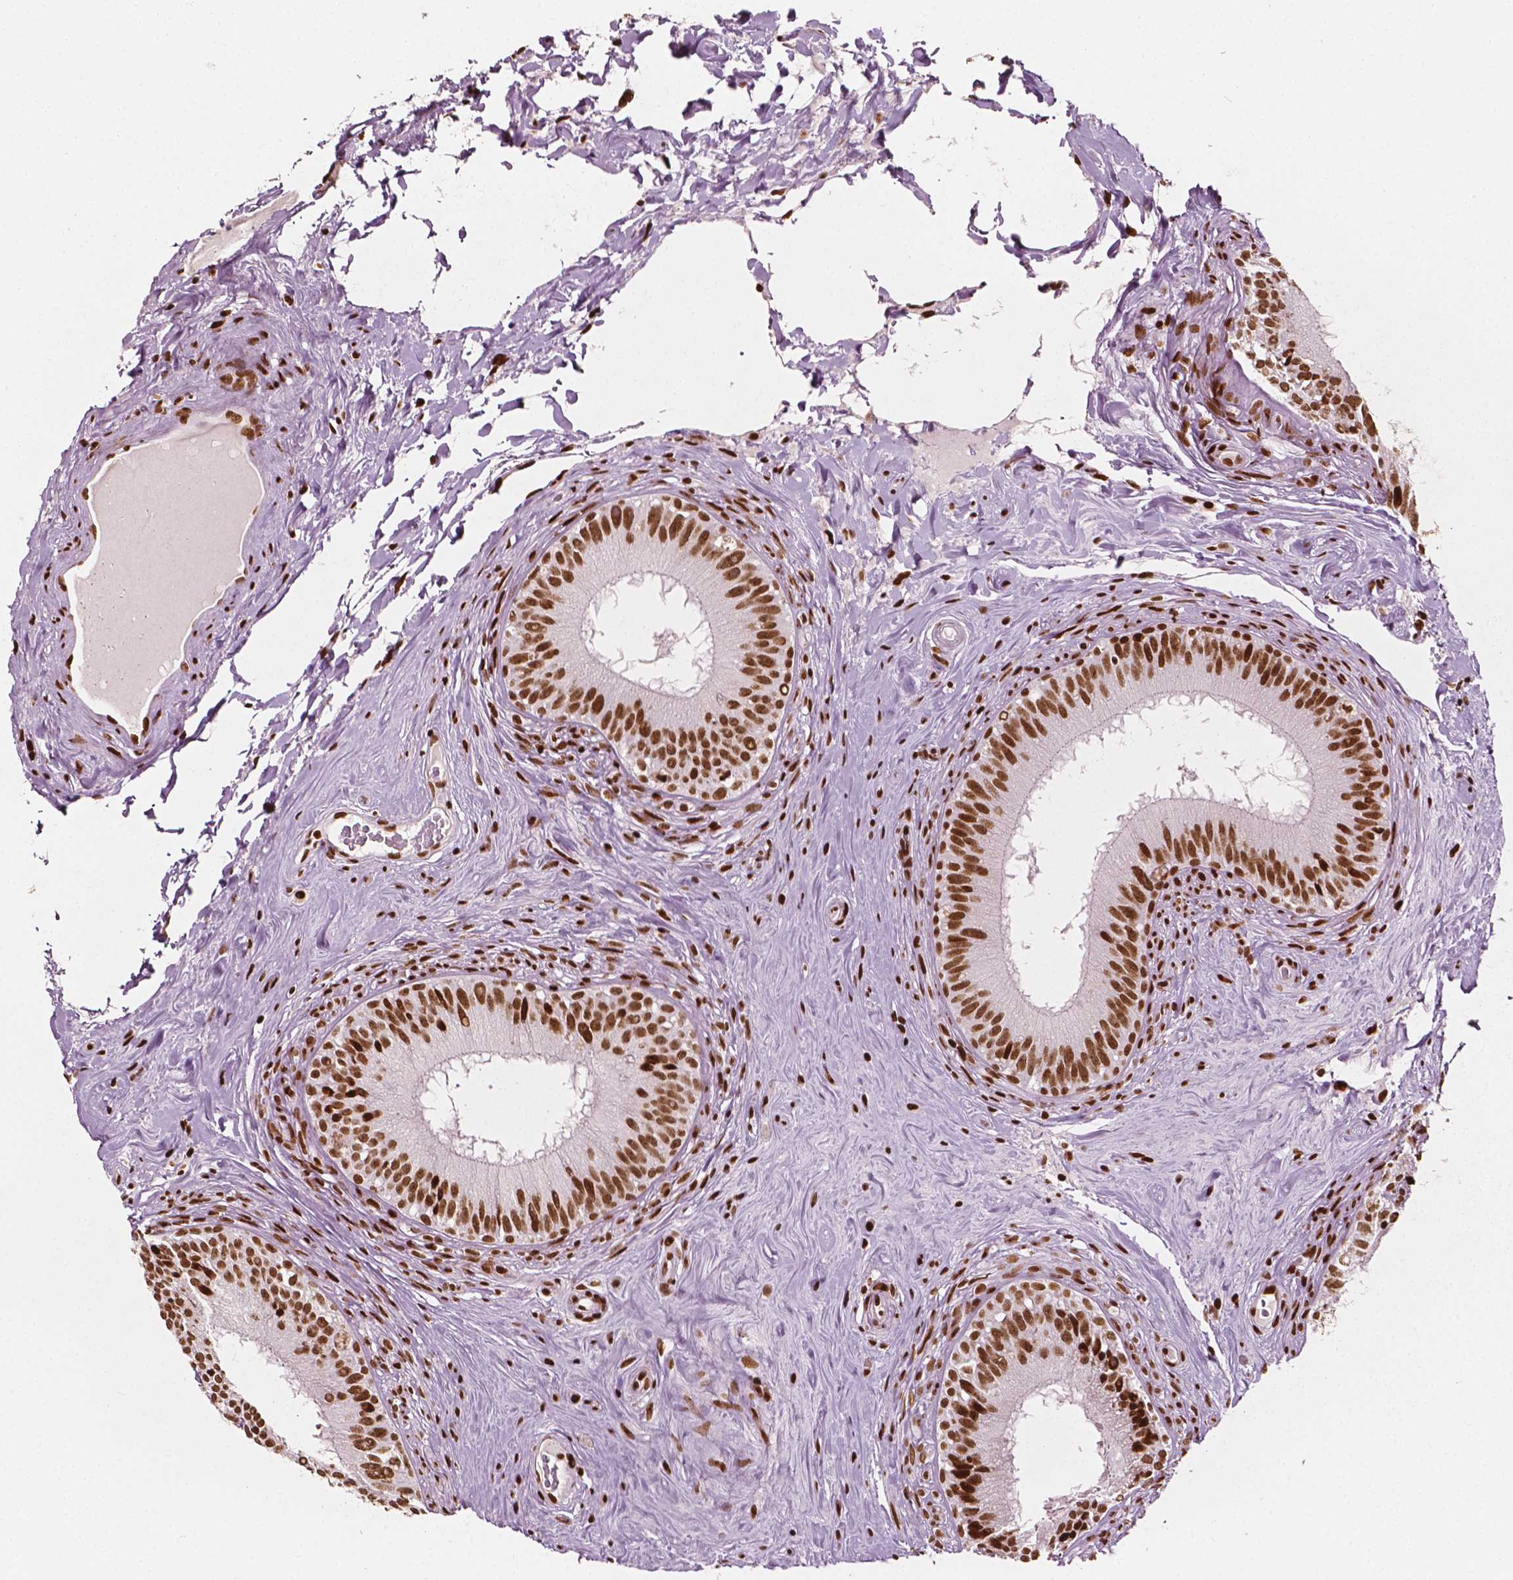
{"staining": {"intensity": "strong", "quantity": ">75%", "location": "nuclear"}, "tissue": "epididymis", "cell_type": "Glandular cells", "image_type": "normal", "snomed": [{"axis": "morphology", "description": "Normal tissue, NOS"}, {"axis": "topography", "description": "Epididymis"}], "caption": "A brown stain highlights strong nuclear expression of a protein in glandular cells of benign epididymis. Using DAB (brown) and hematoxylin (blue) stains, captured at high magnification using brightfield microscopy.", "gene": "CTCF", "patient": {"sex": "male", "age": 59}}